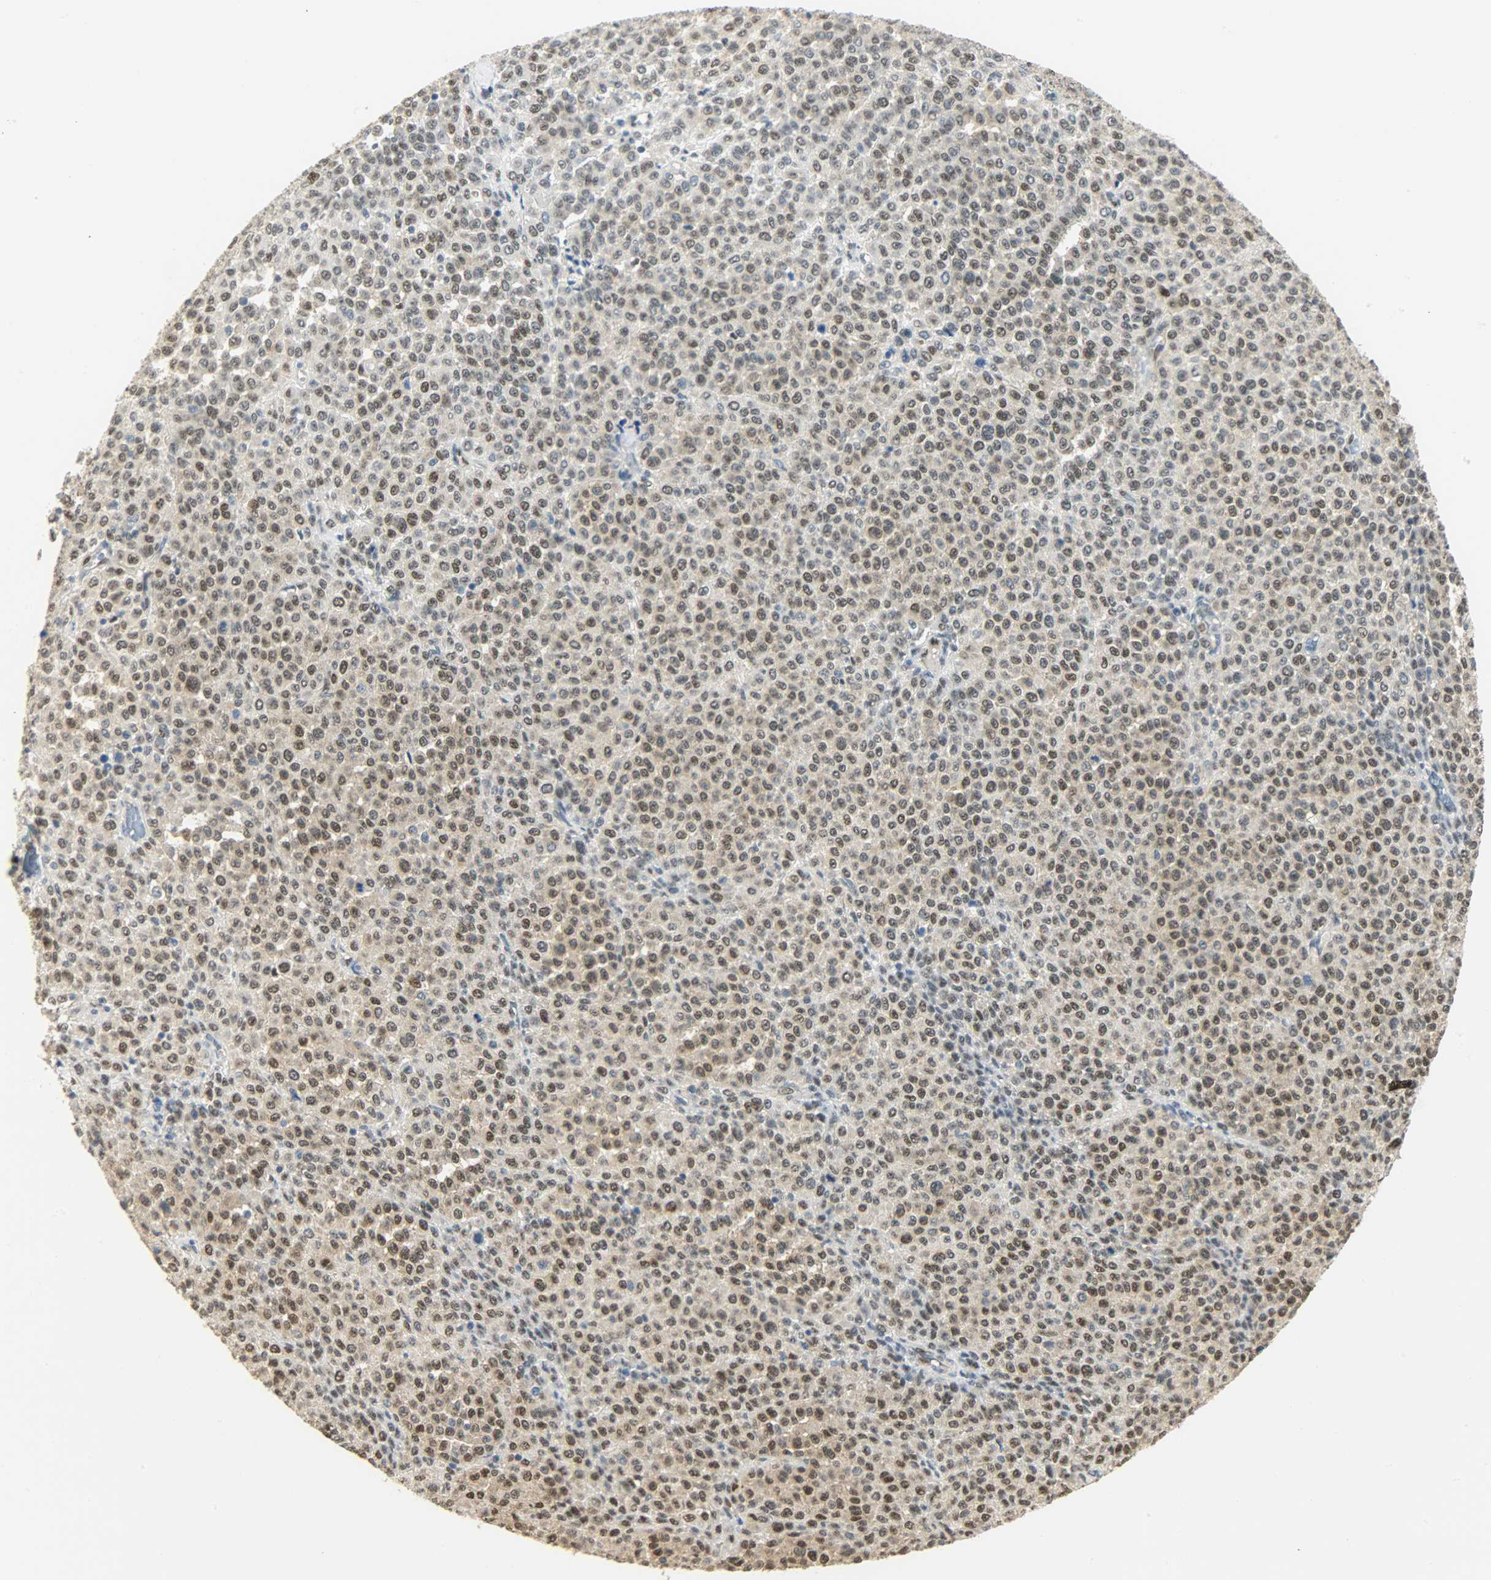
{"staining": {"intensity": "moderate", "quantity": "25%-75%", "location": "nuclear"}, "tissue": "melanoma", "cell_type": "Tumor cells", "image_type": "cancer", "snomed": [{"axis": "morphology", "description": "Malignant melanoma, Metastatic site"}, {"axis": "topography", "description": "Pancreas"}], "caption": "A high-resolution micrograph shows IHC staining of melanoma, which displays moderate nuclear expression in approximately 25%-75% of tumor cells. The staining is performed using DAB brown chromogen to label protein expression. The nuclei are counter-stained blue using hematoxylin.", "gene": "NPEPL1", "patient": {"sex": "female", "age": 30}}